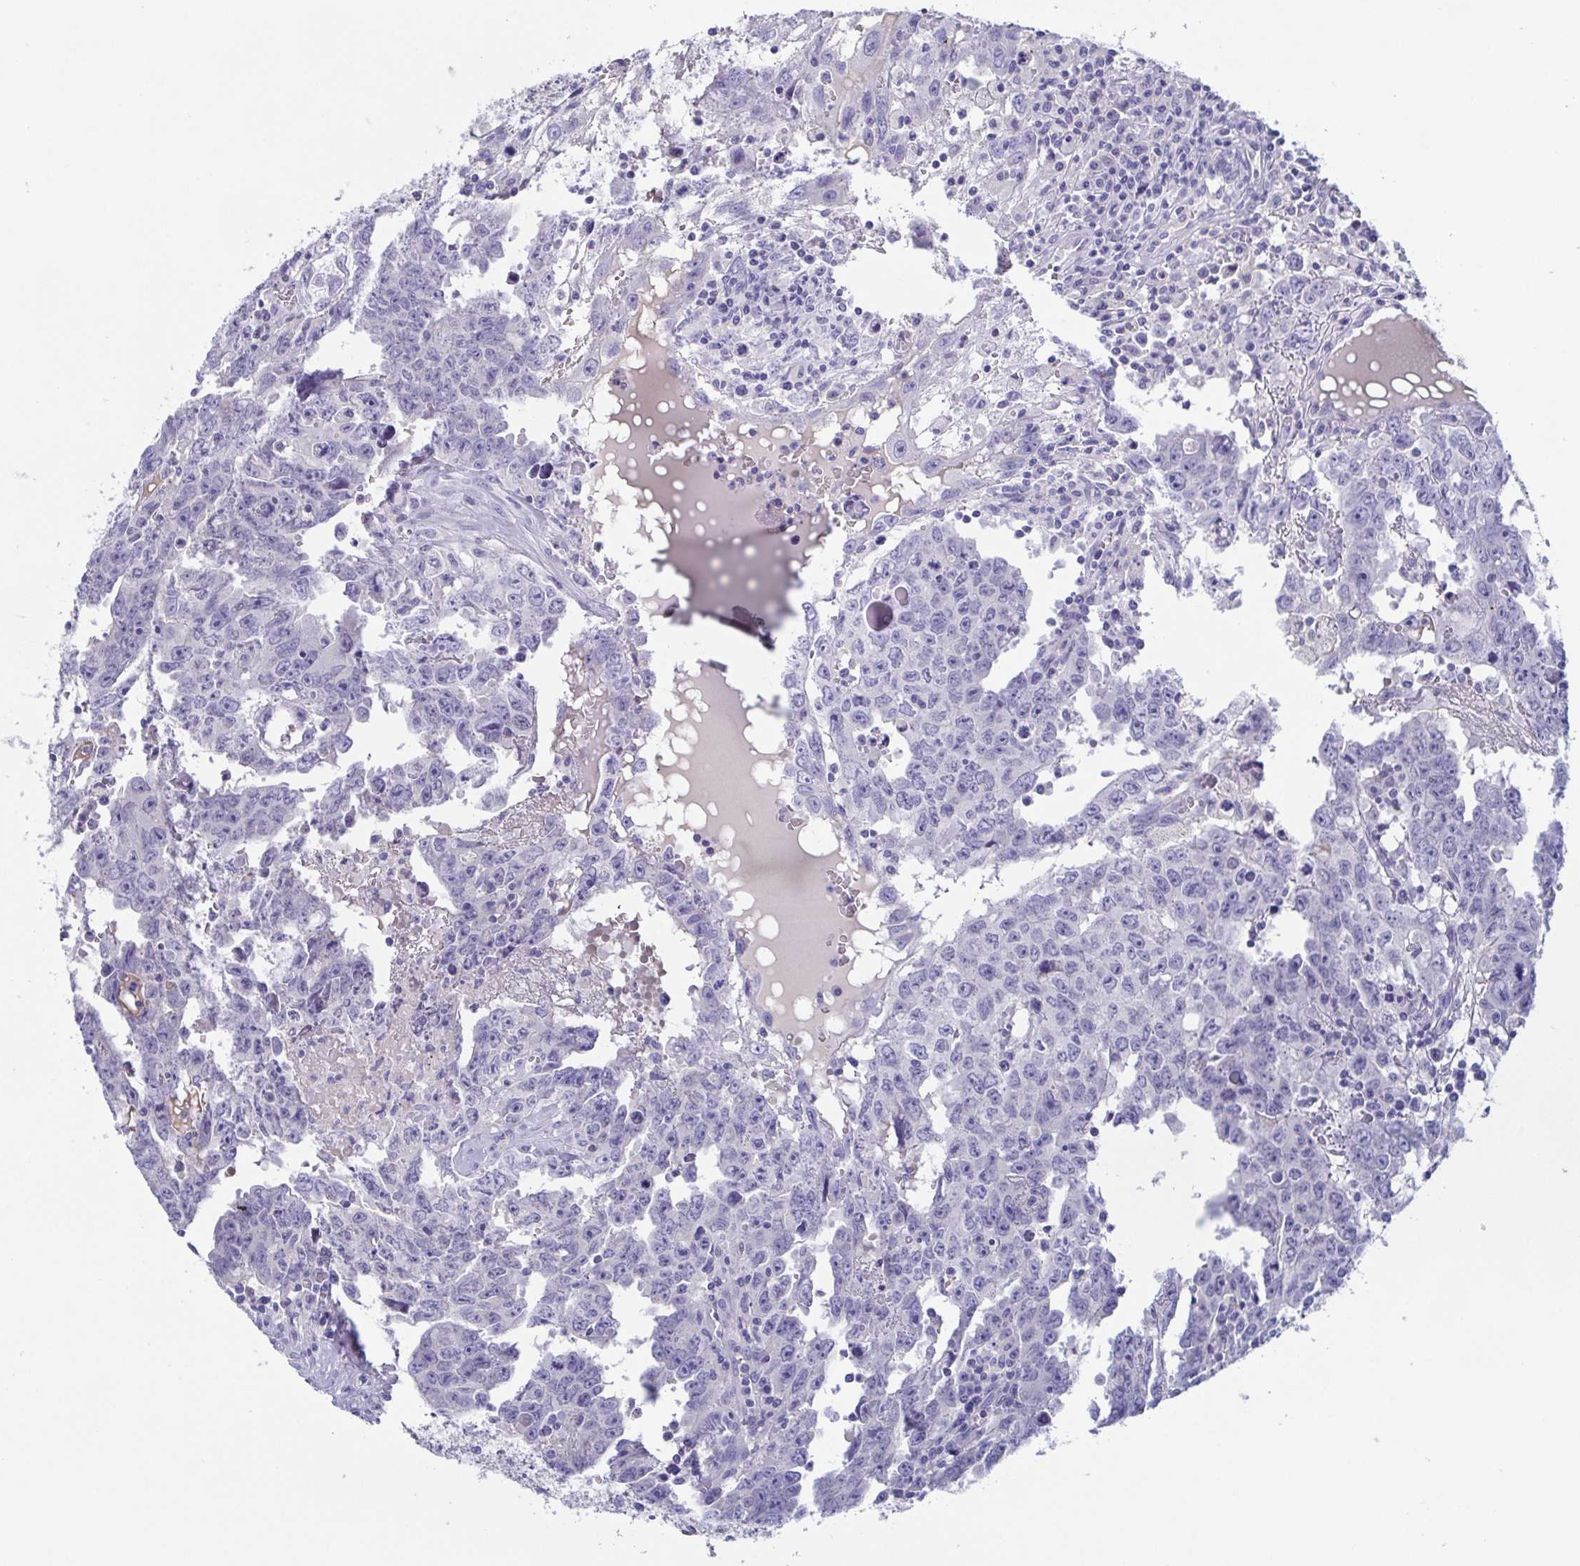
{"staining": {"intensity": "negative", "quantity": "none", "location": "none"}, "tissue": "testis cancer", "cell_type": "Tumor cells", "image_type": "cancer", "snomed": [{"axis": "morphology", "description": "Carcinoma, Embryonal, NOS"}, {"axis": "topography", "description": "Testis"}], "caption": "DAB (3,3'-diaminobenzidine) immunohistochemical staining of testis embryonal carcinoma shows no significant staining in tumor cells. Nuclei are stained in blue.", "gene": "TREH", "patient": {"sex": "male", "age": 22}}